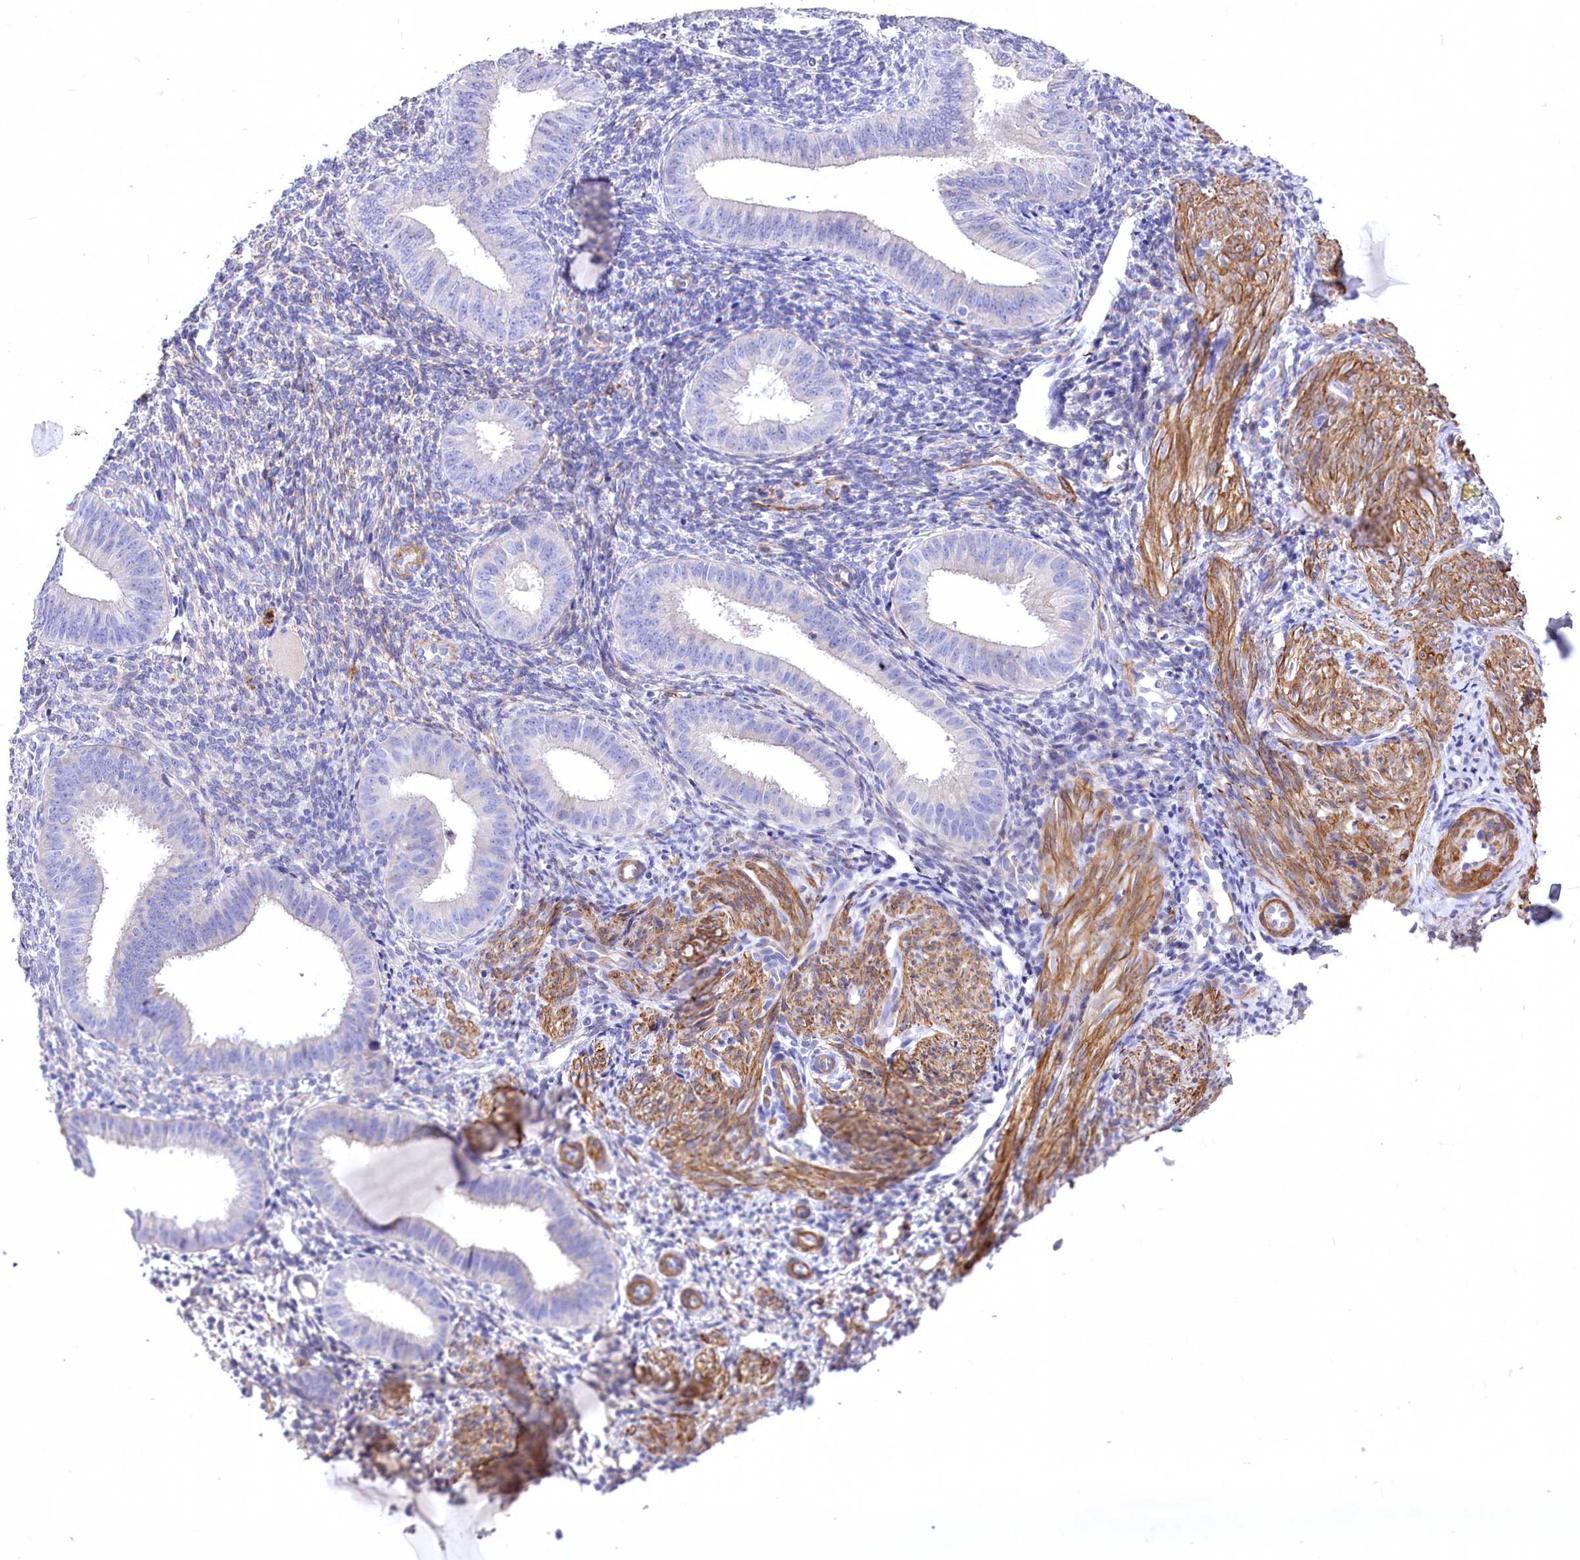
{"staining": {"intensity": "negative", "quantity": "none", "location": "none"}, "tissue": "endometrium", "cell_type": "Cells in endometrial stroma", "image_type": "normal", "snomed": [{"axis": "morphology", "description": "Normal tissue, NOS"}, {"axis": "topography", "description": "Uterus"}, {"axis": "topography", "description": "Endometrium"}], "caption": "A high-resolution image shows immunohistochemistry staining of benign endometrium, which shows no significant staining in cells in endometrial stroma. (Stains: DAB (3,3'-diaminobenzidine) immunohistochemistry with hematoxylin counter stain, Microscopy: brightfield microscopy at high magnification).", "gene": "RDH16", "patient": {"sex": "female", "age": 48}}